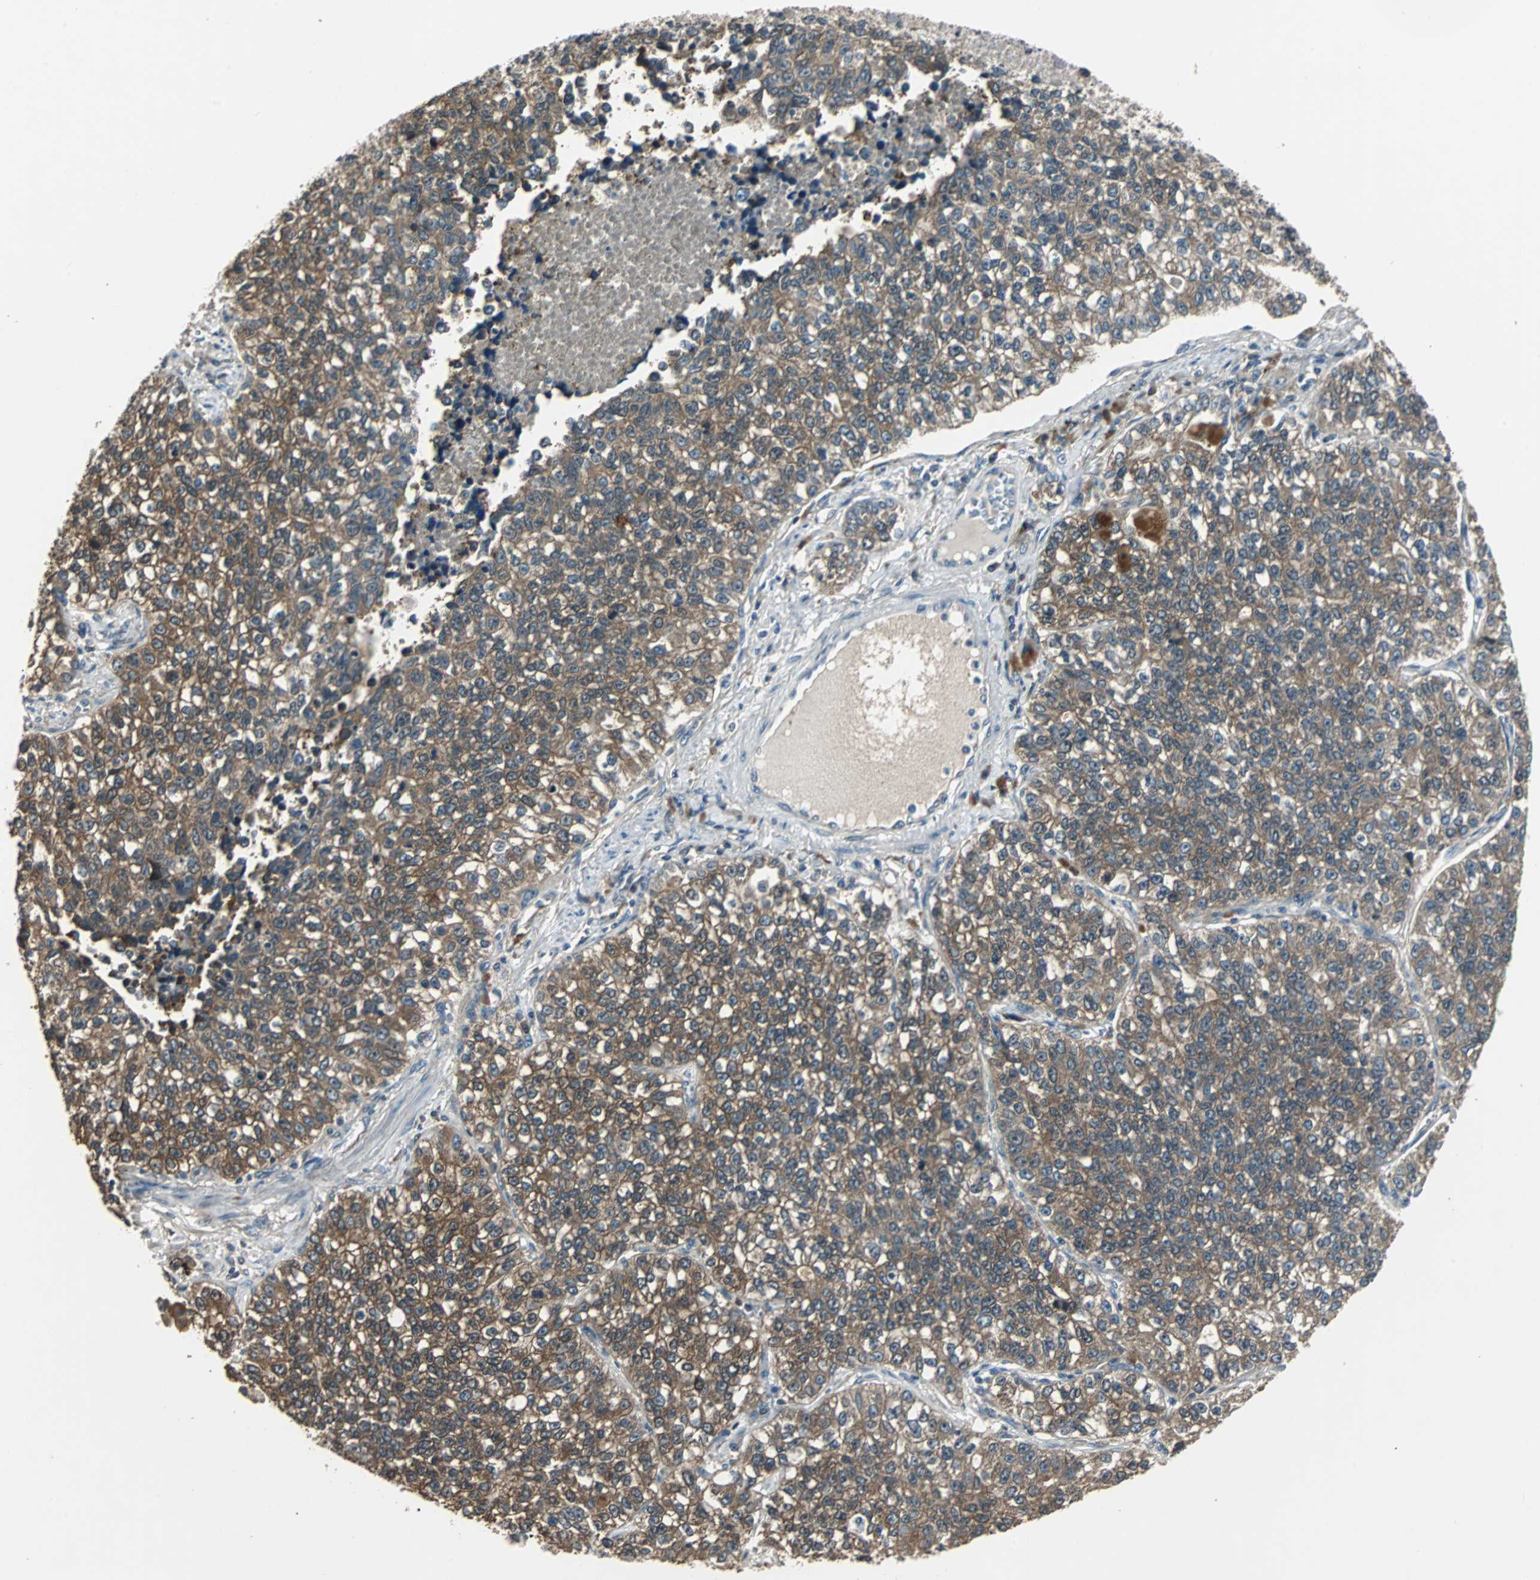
{"staining": {"intensity": "moderate", "quantity": ">75%", "location": "cytoplasmic/membranous"}, "tissue": "lung cancer", "cell_type": "Tumor cells", "image_type": "cancer", "snomed": [{"axis": "morphology", "description": "Adenocarcinoma, NOS"}, {"axis": "topography", "description": "Lung"}], "caption": "Protein analysis of adenocarcinoma (lung) tissue shows moderate cytoplasmic/membranous staining in about >75% of tumor cells.", "gene": "ABHD2", "patient": {"sex": "male", "age": 49}}